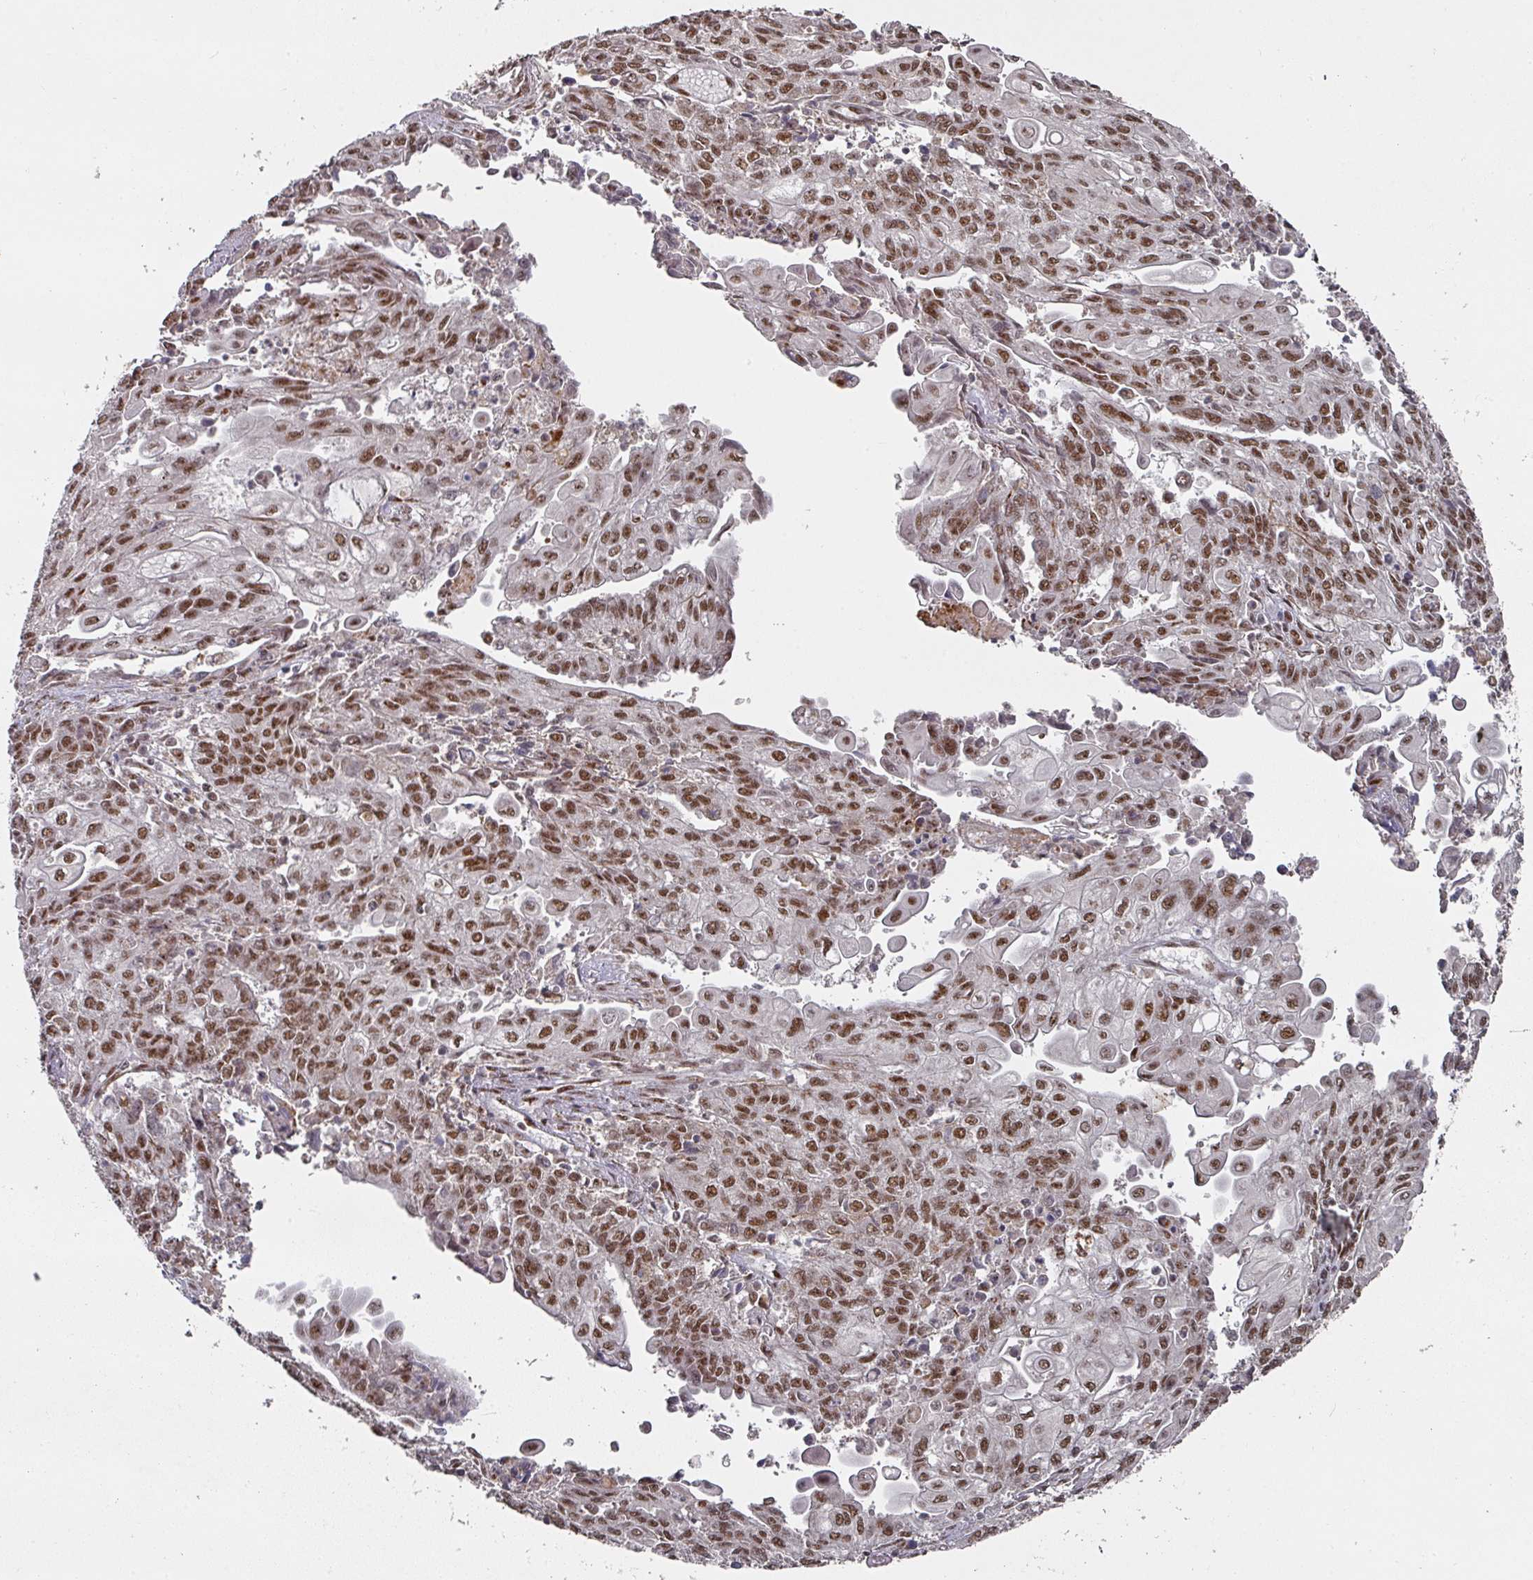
{"staining": {"intensity": "moderate", "quantity": ">75%", "location": "nuclear"}, "tissue": "endometrial cancer", "cell_type": "Tumor cells", "image_type": "cancer", "snomed": [{"axis": "morphology", "description": "Adenocarcinoma, NOS"}, {"axis": "topography", "description": "Endometrium"}], "caption": "The histopathology image demonstrates a brown stain indicating the presence of a protein in the nuclear of tumor cells in endometrial cancer. Ihc stains the protein in brown and the nuclei are stained blue.", "gene": "MEPCE", "patient": {"sex": "female", "age": 54}}